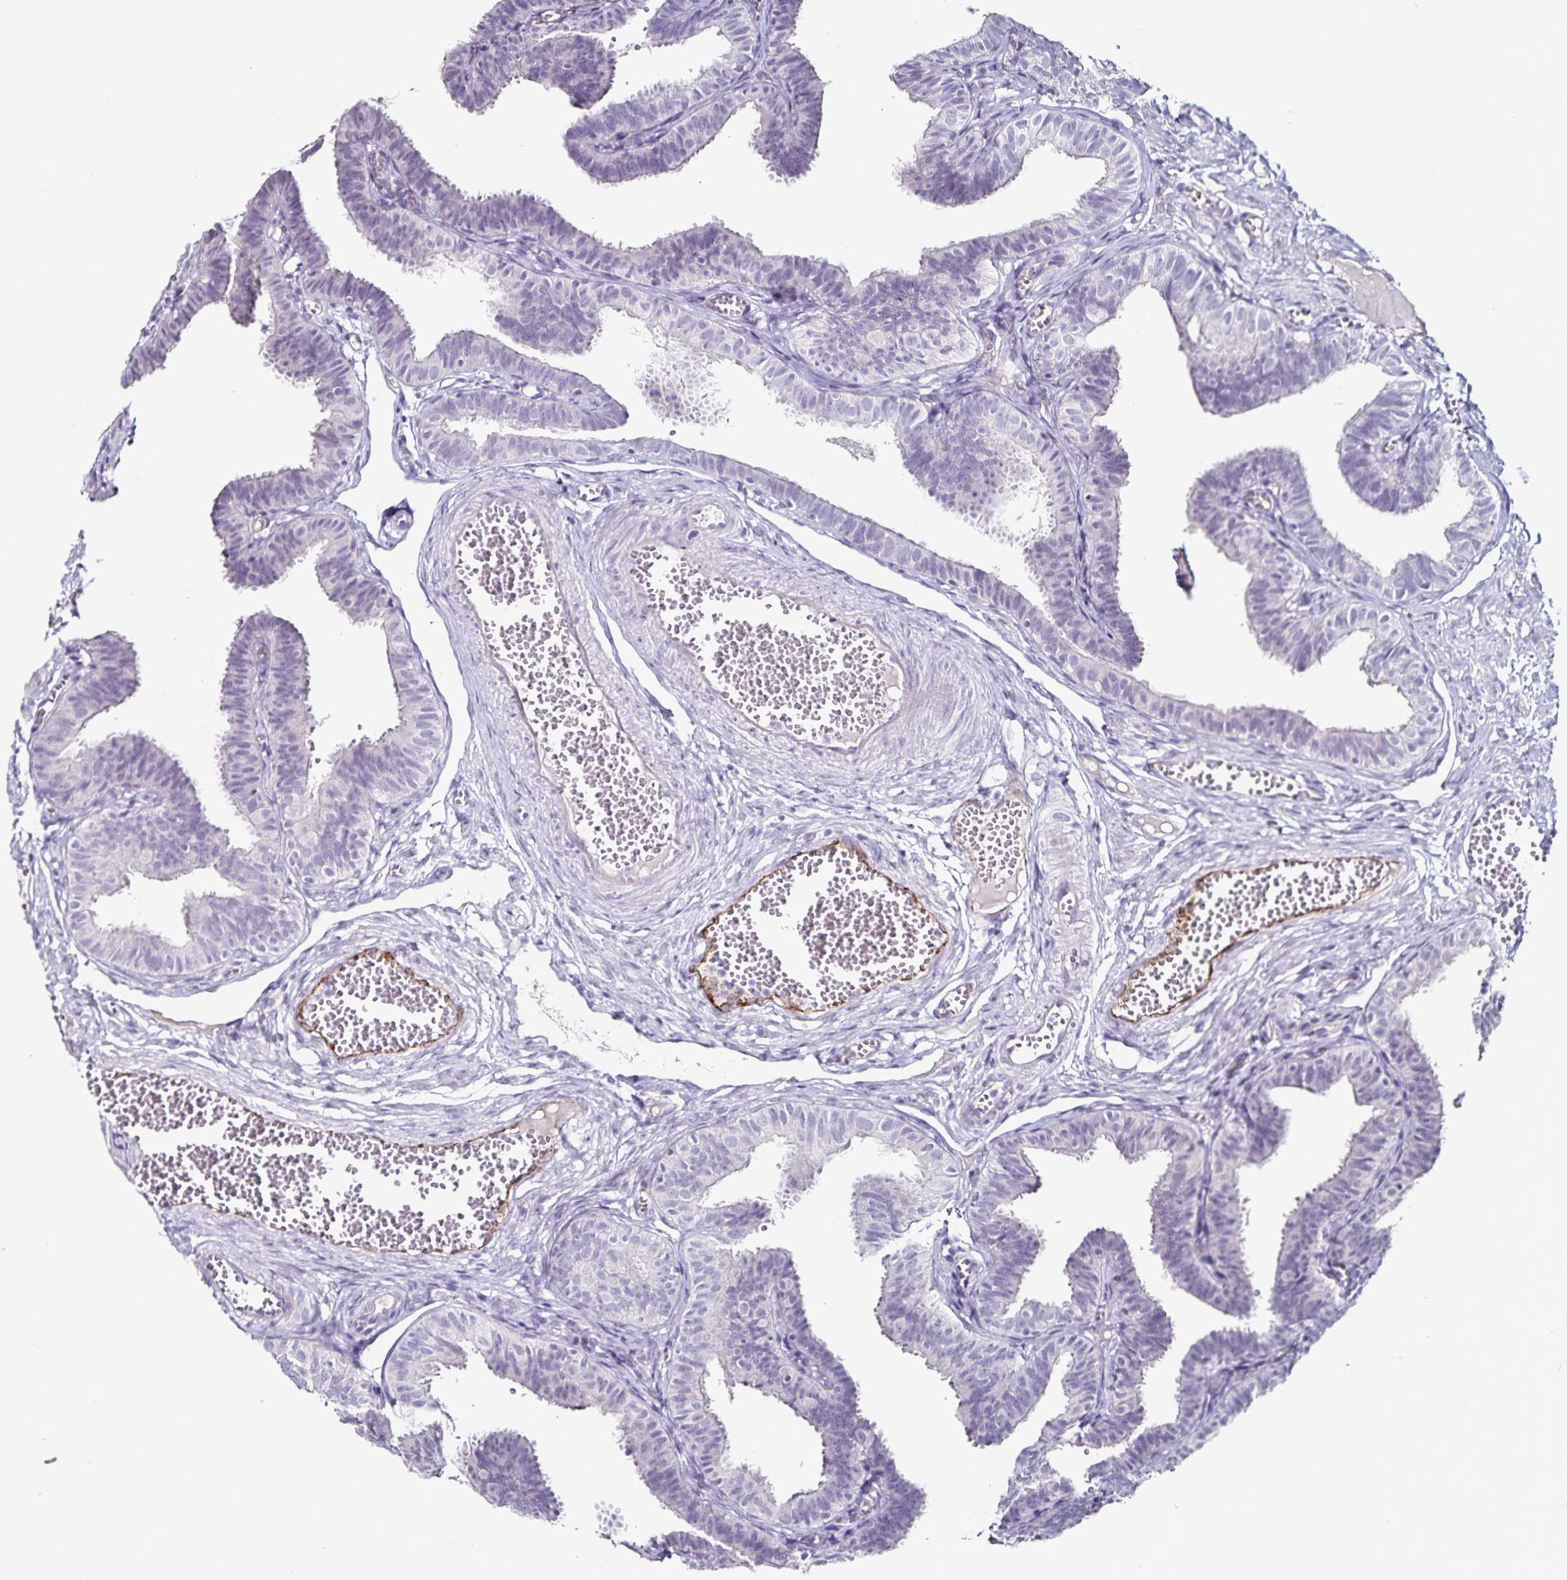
{"staining": {"intensity": "negative", "quantity": "none", "location": "none"}, "tissue": "fallopian tube", "cell_type": "Glandular cells", "image_type": "normal", "snomed": [{"axis": "morphology", "description": "Normal tissue, NOS"}, {"axis": "topography", "description": "Fallopian tube"}], "caption": "IHC histopathology image of unremarkable human fallopian tube stained for a protein (brown), which demonstrates no positivity in glandular cells. (DAB IHC, high magnification).", "gene": "TSPAN7", "patient": {"sex": "female", "age": 25}}